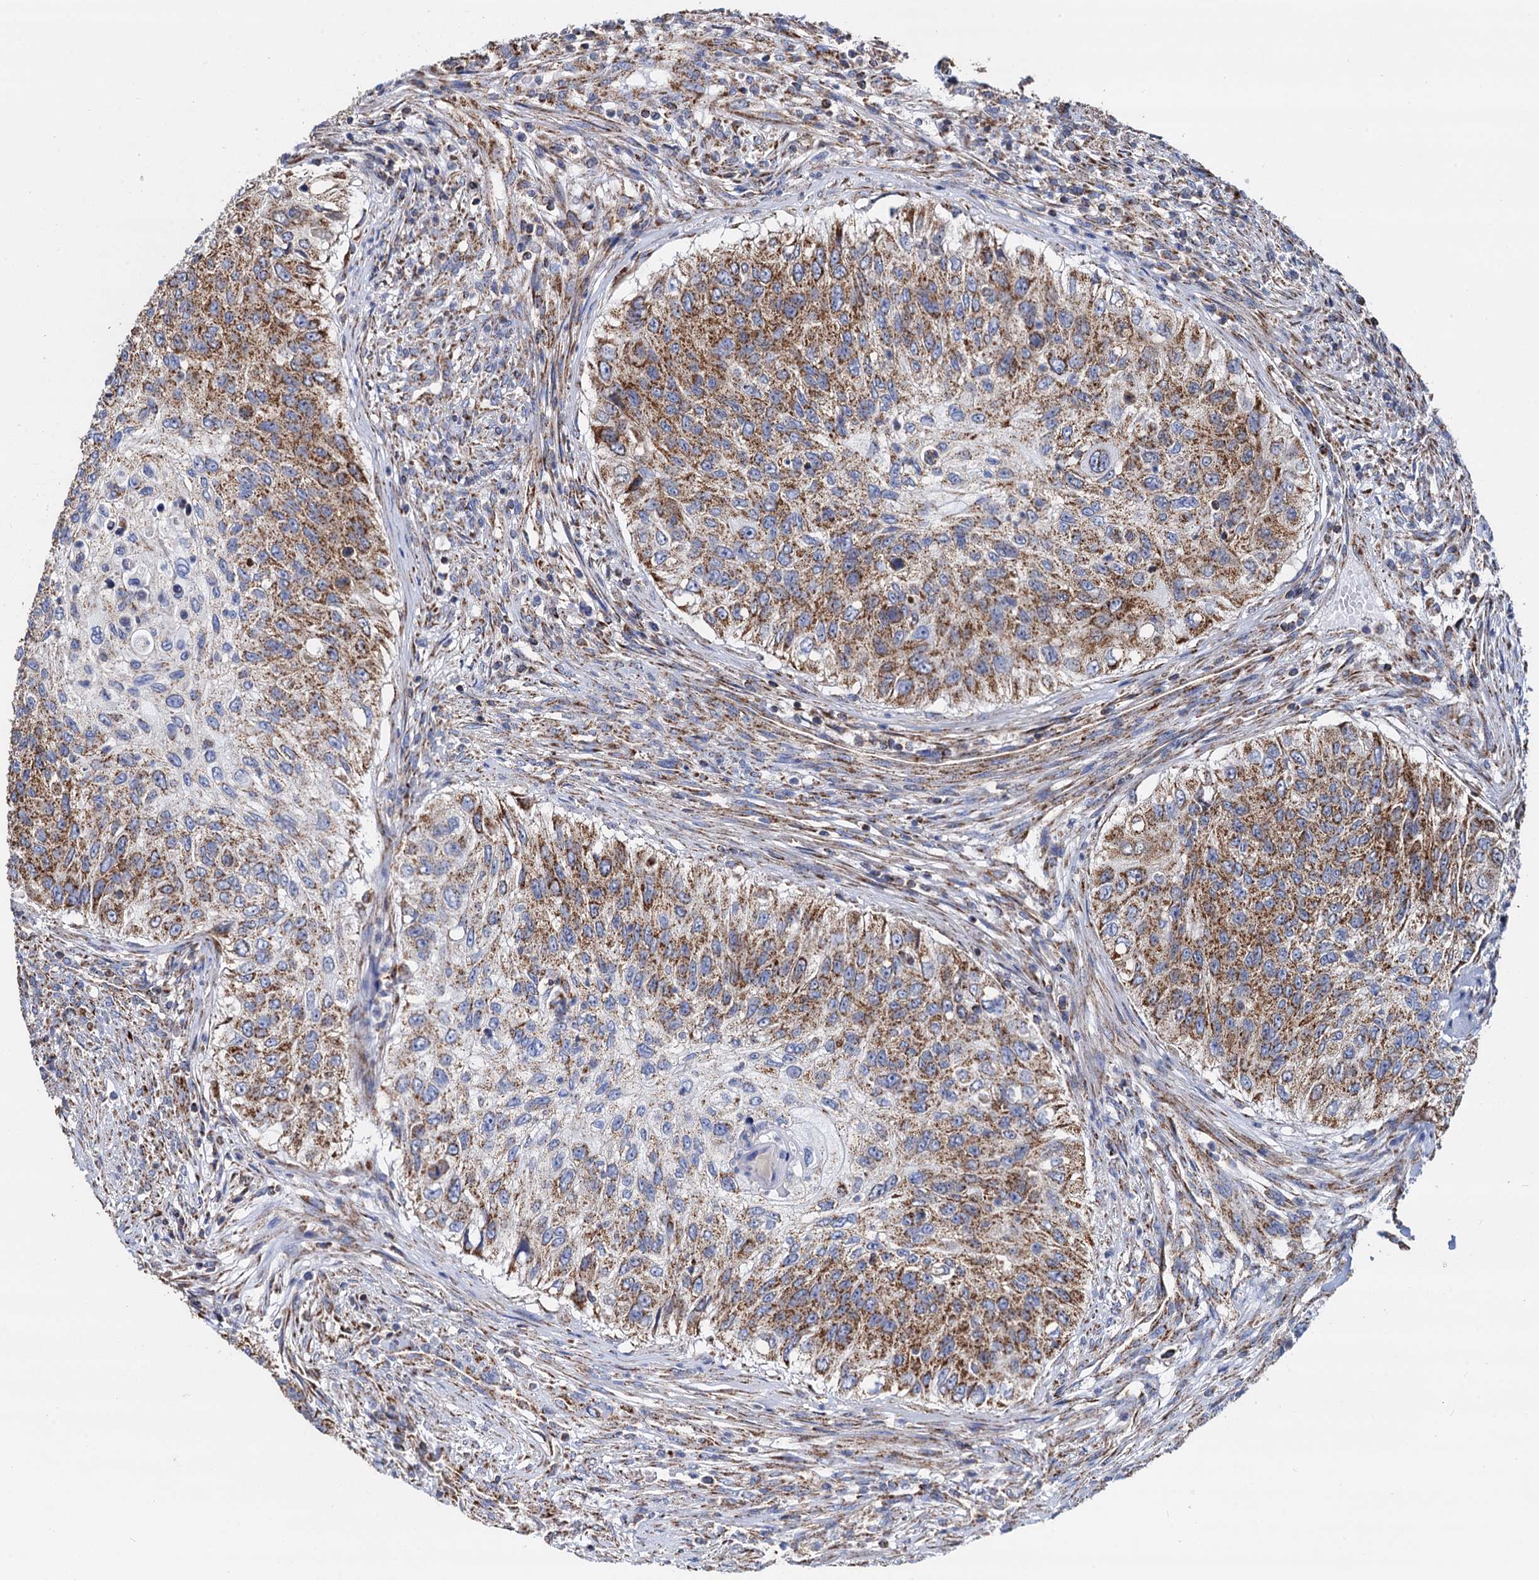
{"staining": {"intensity": "moderate", "quantity": "25%-75%", "location": "cytoplasmic/membranous"}, "tissue": "urothelial cancer", "cell_type": "Tumor cells", "image_type": "cancer", "snomed": [{"axis": "morphology", "description": "Urothelial carcinoma, High grade"}, {"axis": "topography", "description": "Urinary bladder"}], "caption": "Tumor cells exhibit medium levels of moderate cytoplasmic/membranous expression in approximately 25%-75% of cells in human high-grade urothelial carcinoma.", "gene": "TIMM10", "patient": {"sex": "female", "age": 60}}